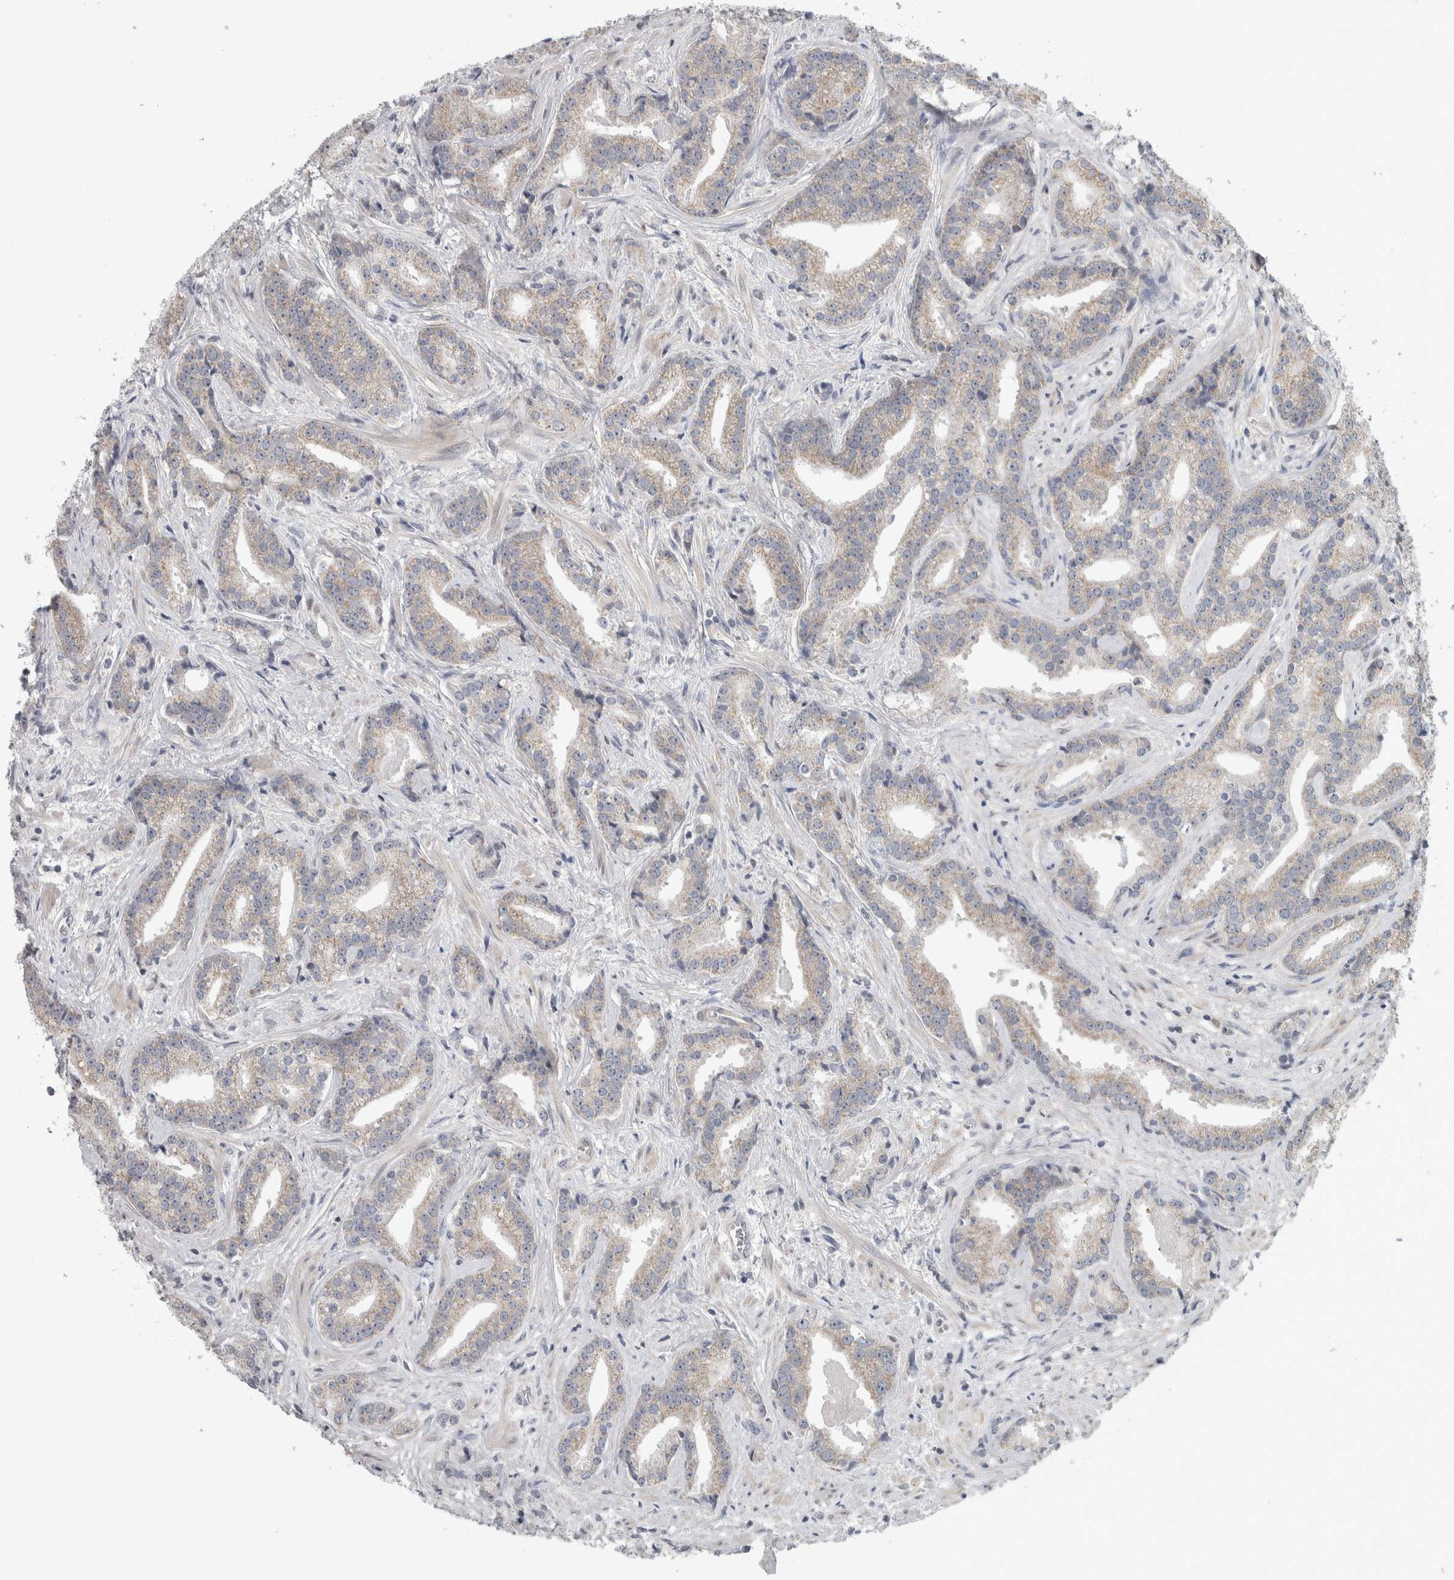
{"staining": {"intensity": "negative", "quantity": "none", "location": "none"}, "tissue": "prostate cancer", "cell_type": "Tumor cells", "image_type": "cancer", "snomed": [{"axis": "morphology", "description": "Adenocarcinoma, Low grade"}, {"axis": "topography", "description": "Prostate"}], "caption": "Immunohistochemical staining of human prostate cancer (low-grade adenocarcinoma) displays no significant positivity in tumor cells.", "gene": "CWC27", "patient": {"sex": "male", "age": 67}}